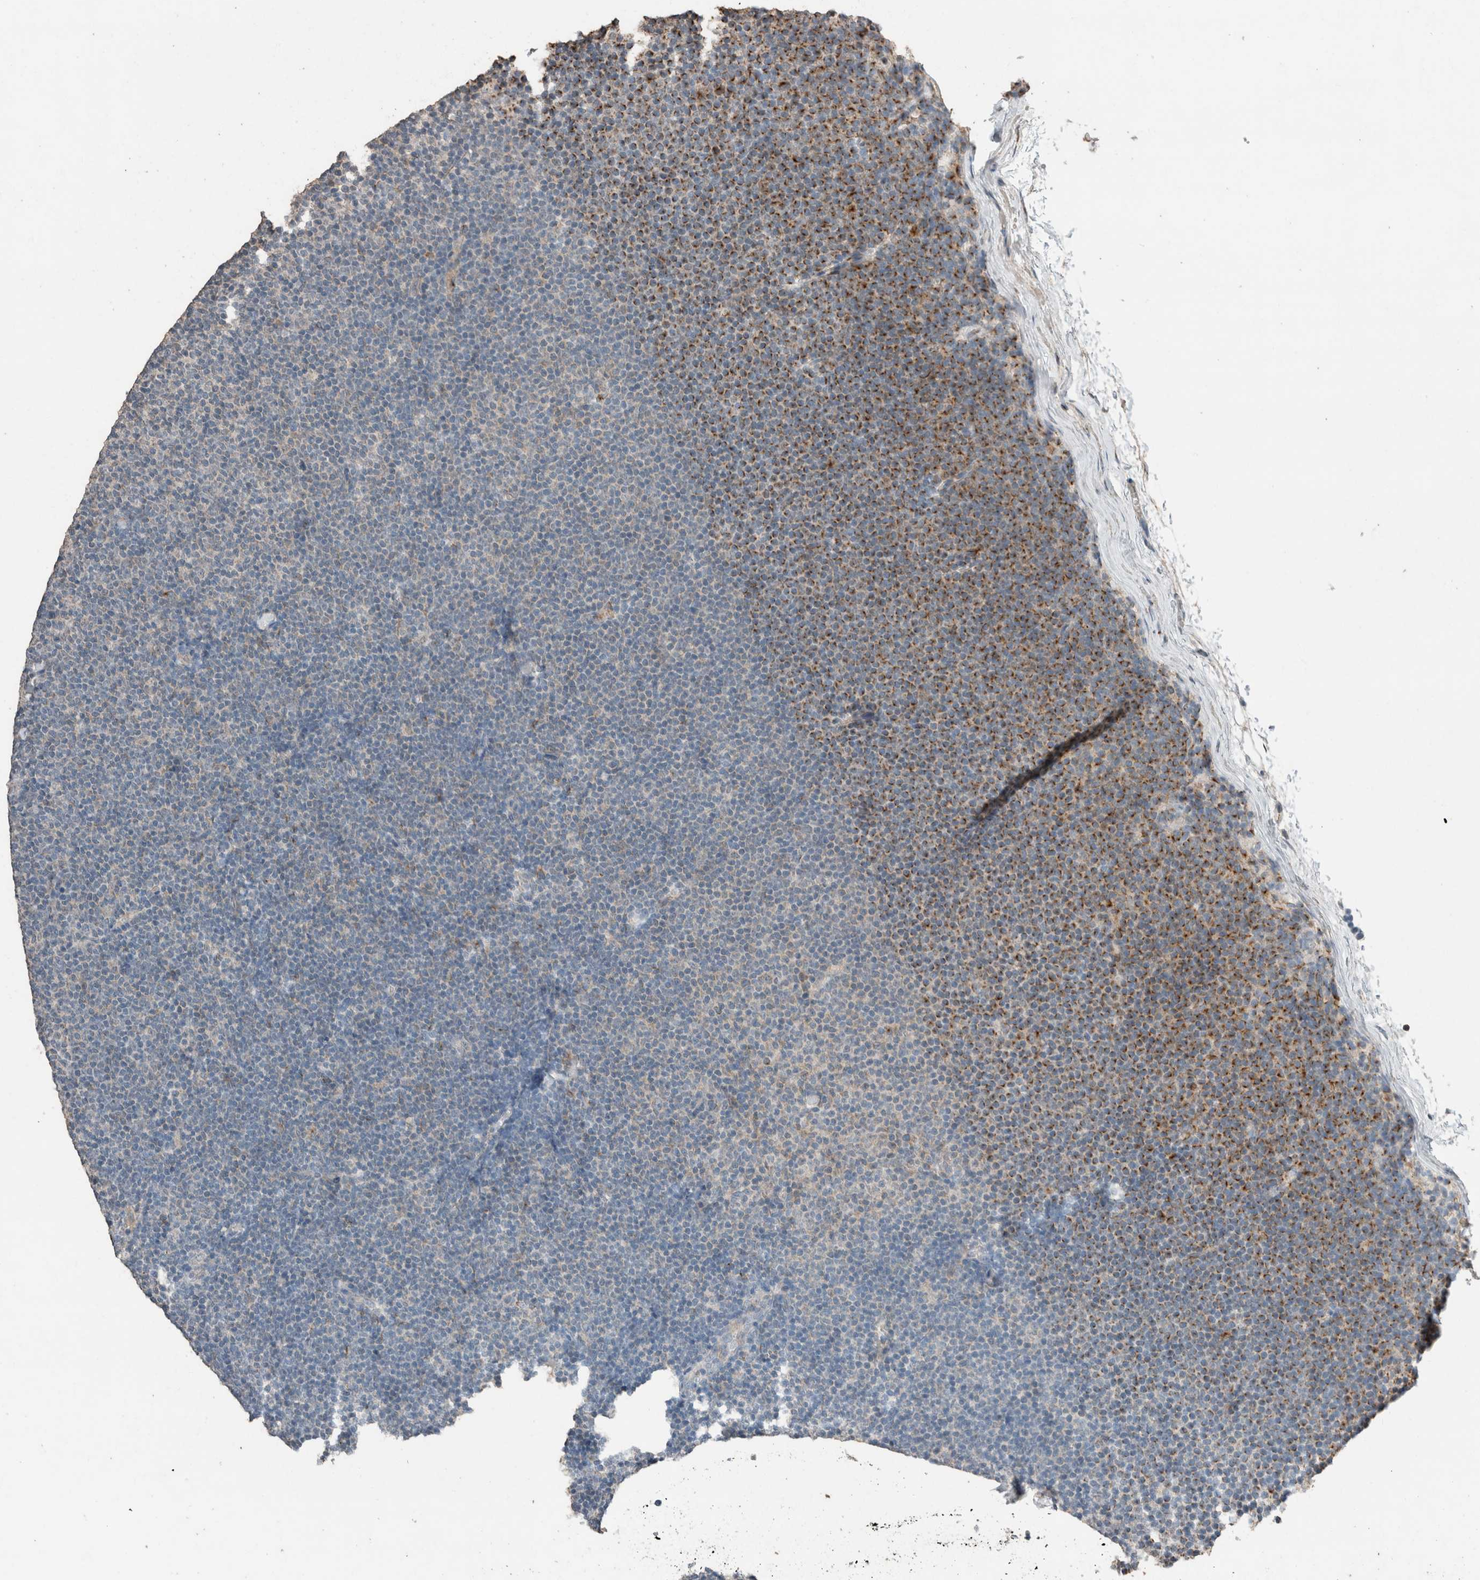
{"staining": {"intensity": "moderate", "quantity": "25%-75%", "location": "cytoplasmic/membranous"}, "tissue": "lymphoma", "cell_type": "Tumor cells", "image_type": "cancer", "snomed": [{"axis": "morphology", "description": "Malignant lymphoma, non-Hodgkin's type, Low grade"}, {"axis": "topography", "description": "Lymph node"}], "caption": "This micrograph exhibits IHC staining of human lymphoma, with medium moderate cytoplasmic/membranous expression in approximately 25%-75% of tumor cells.", "gene": "ACVR2B", "patient": {"sex": "female", "age": 53}}